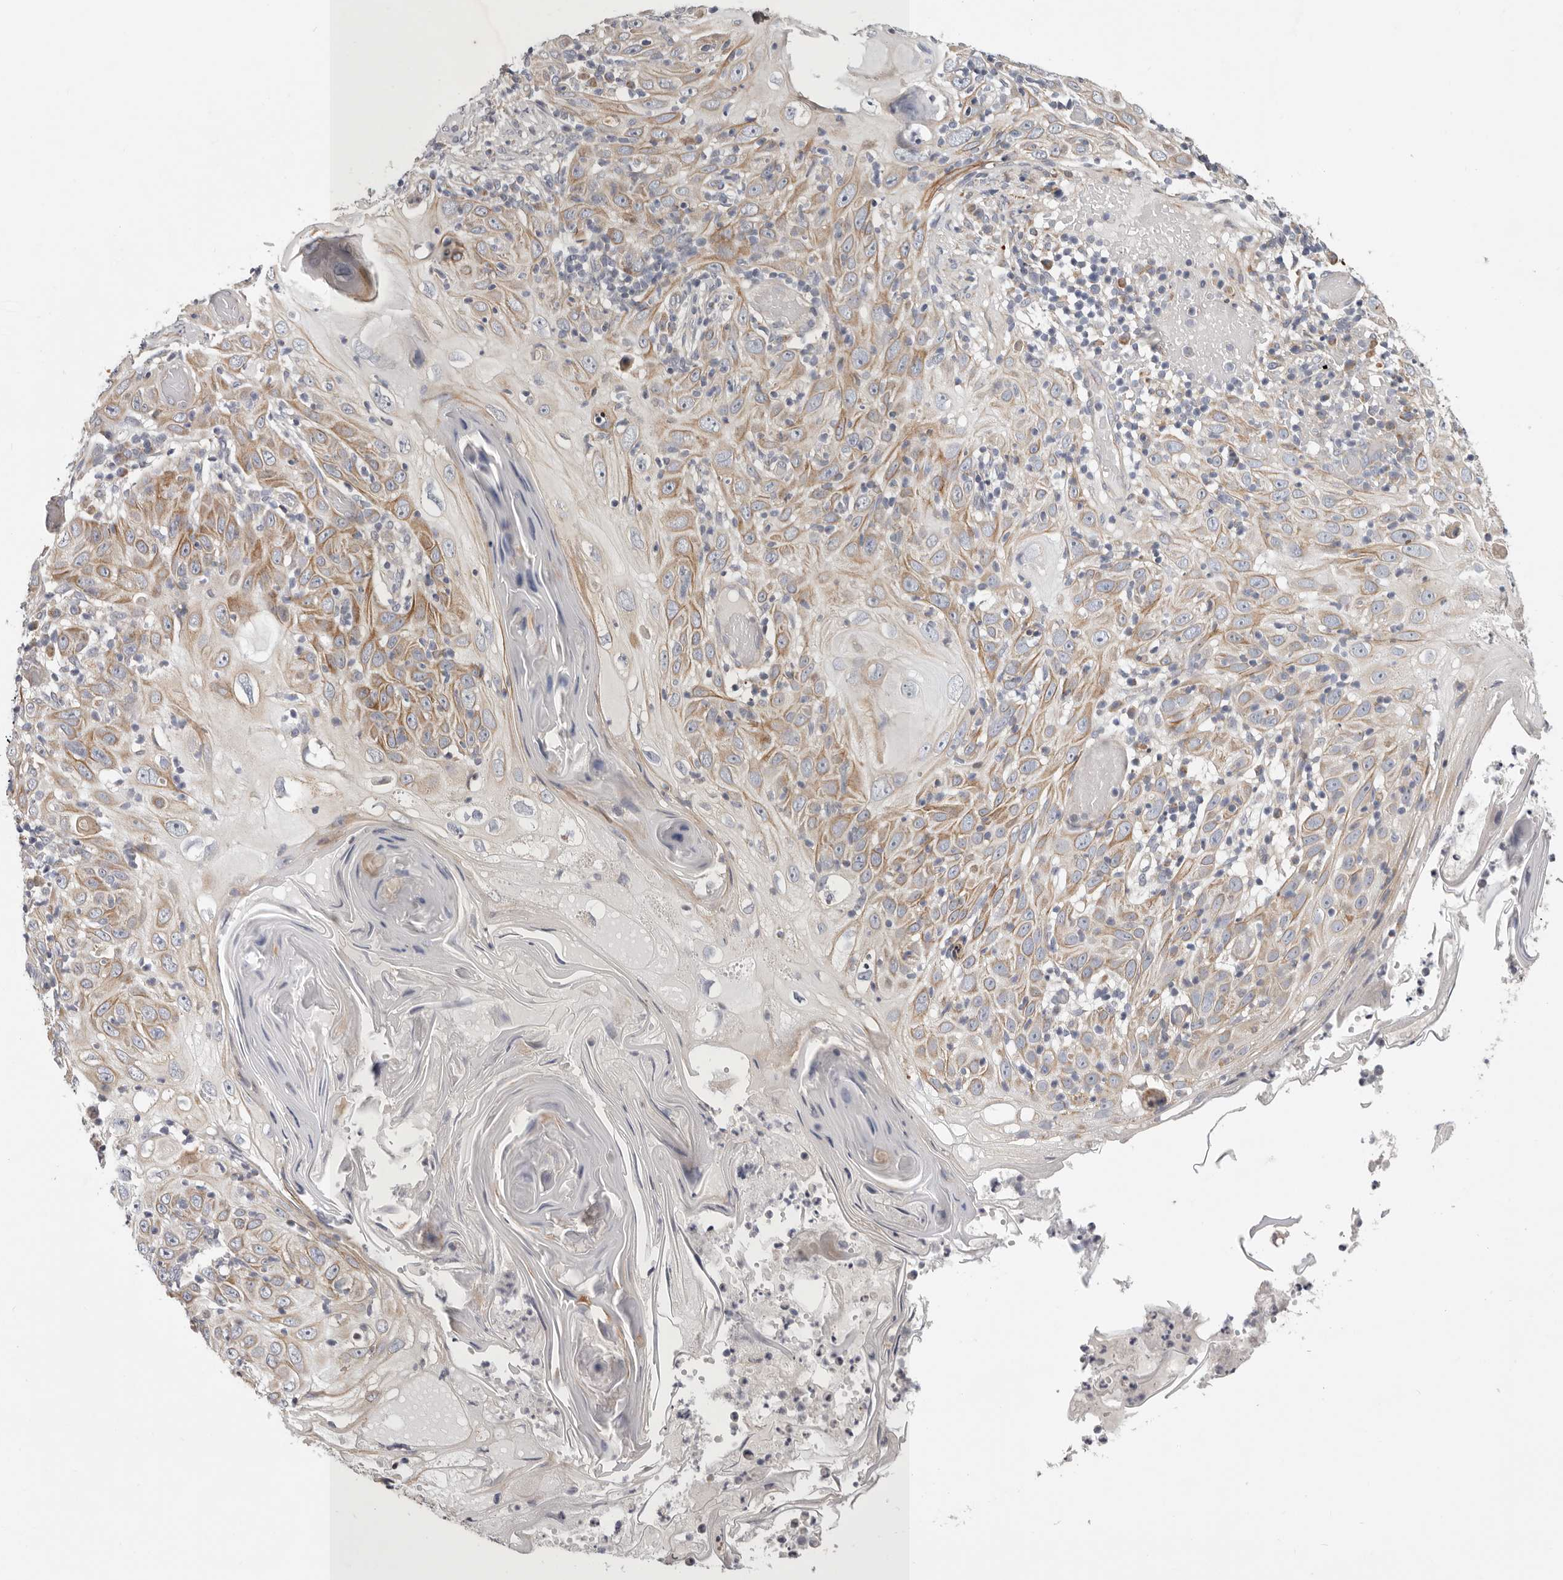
{"staining": {"intensity": "moderate", "quantity": "25%-75%", "location": "cytoplasmic/membranous"}, "tissue": "skin cancer", "cell_type": "Tumor cells", "image_type": "cancer", "snomed": [{"axis": "morphology", "description": "Squamous cell carcinoma, NOS"}, {"axis": "topography", "description": "Skin"}], "caption": "IHC histopathology image of neoplastic tissue: squamous cell carcinoma (skin) stained using IHC exhibits medium levels of moderate protein expression localized specifically in the cytoplasmic/membranous of tumor cells, appearing as a cytoplasmic/membranous brown color.", "gene": "MRPS10", "patient": {"sex": "female", "age": 88}}